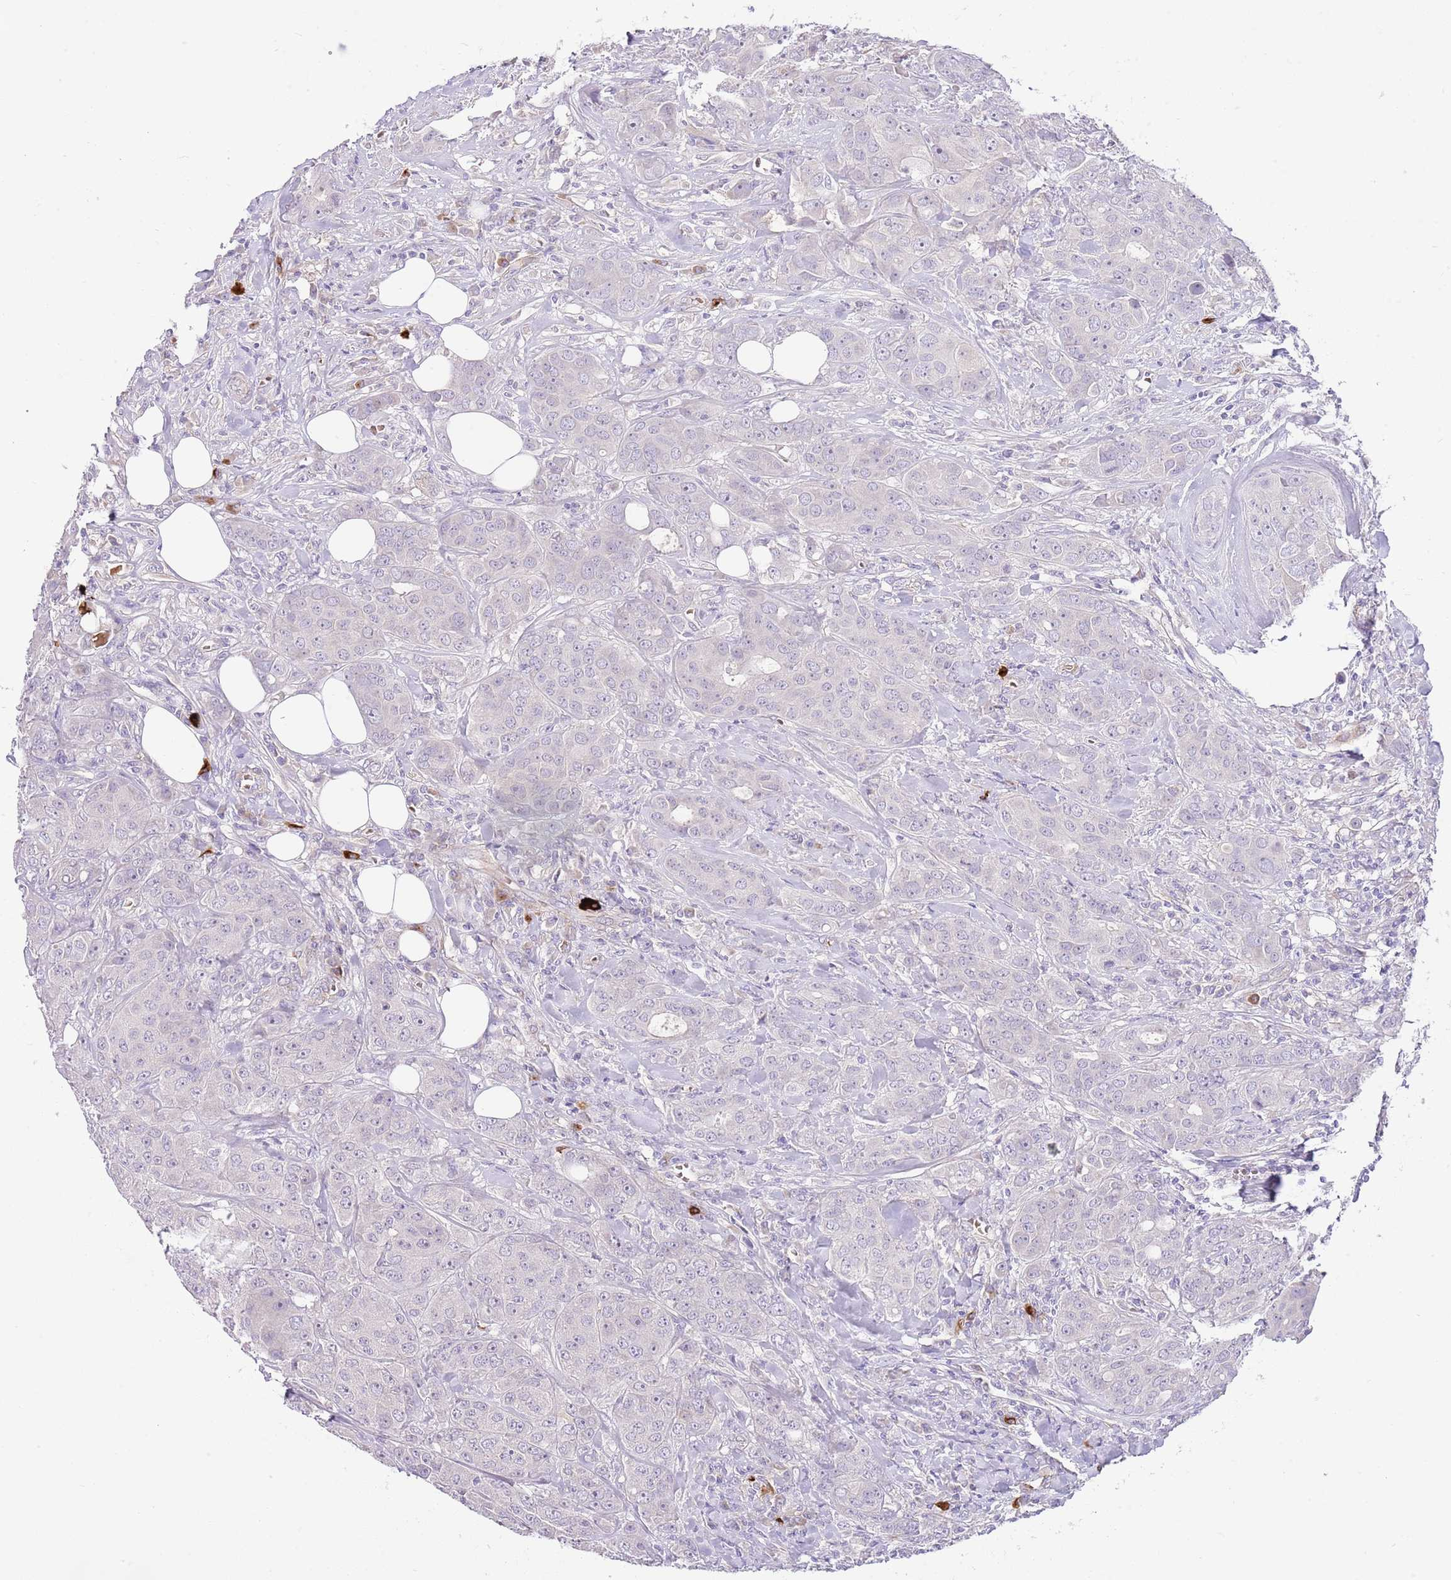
{"staining": {"intensity": "negative", "quantity": "none", "location": "none"}, "tissue": "breast cancer", "cell_type": "Tumor cells", "image_type": "cancer", "snomed": [{"axis": "morphology", "description": "Duct carcinoma"}, {"axis": "topography", "description": "Breast"}], "caption": "Infiltrating ductal carcinoma (breast) stained for a protein using immunohistochemistry shows no staining tumor cells.", "gene": "RFK", "patient": {"sex": "female", "age": 43}}